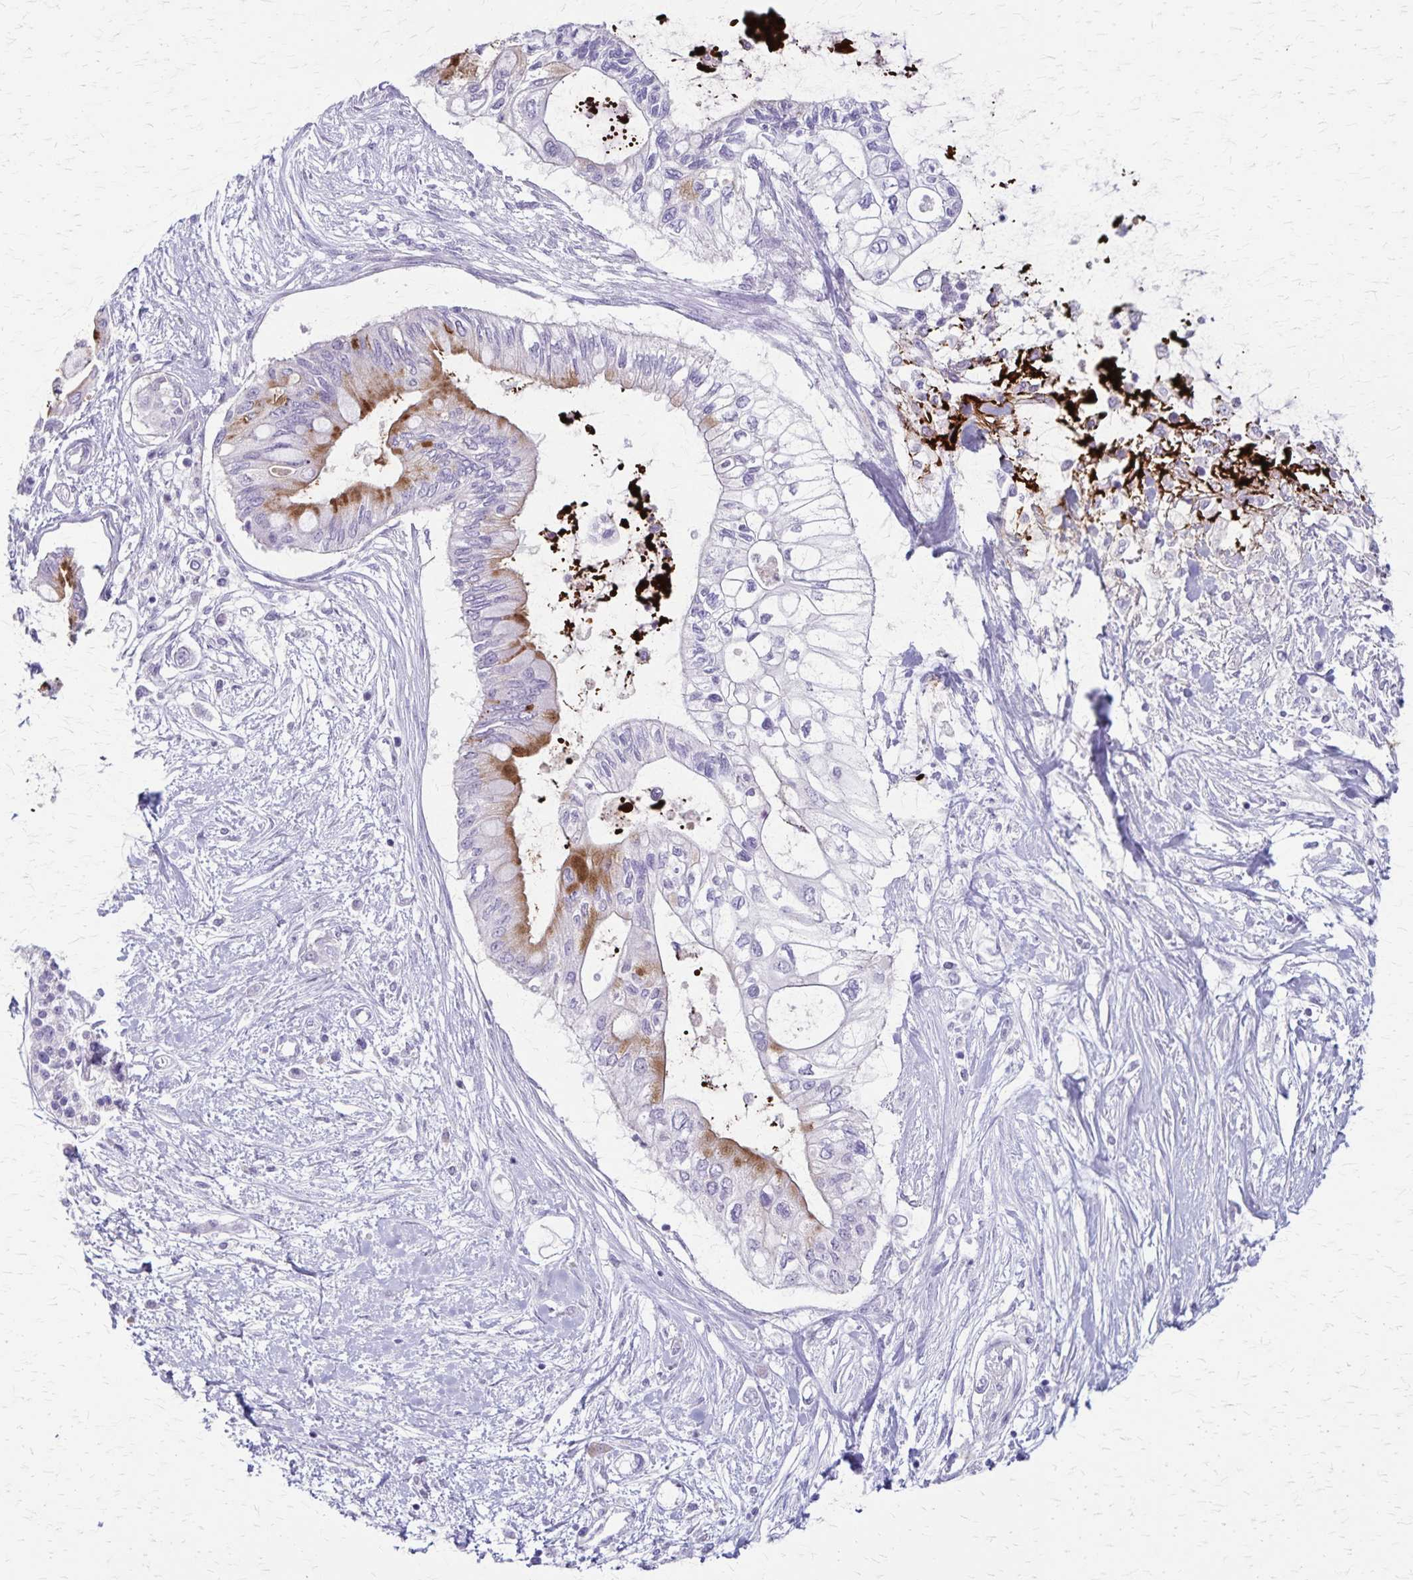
{"staining": {"intensity": "moderate", "quantity": "<25%", "location": "cytoplasmic/membranous"}, "tissue": "pancreatic cancer", "cell_type": "Tumor cells", "image_type": "cancer", "snomed": [{"axis": "morphology", "description": "Adenocarcinoma, NOS"}, {"axis": "topography", "description": "Pancreas"}], "caption": "This is an image of immunohistochemistry staining of pancreatic cancer, which shows moderate staining in the cytoplasmic/membranous of tumor cells.", "gene": "RASL10B", "patient": {"sex": "female", "age": 77}}